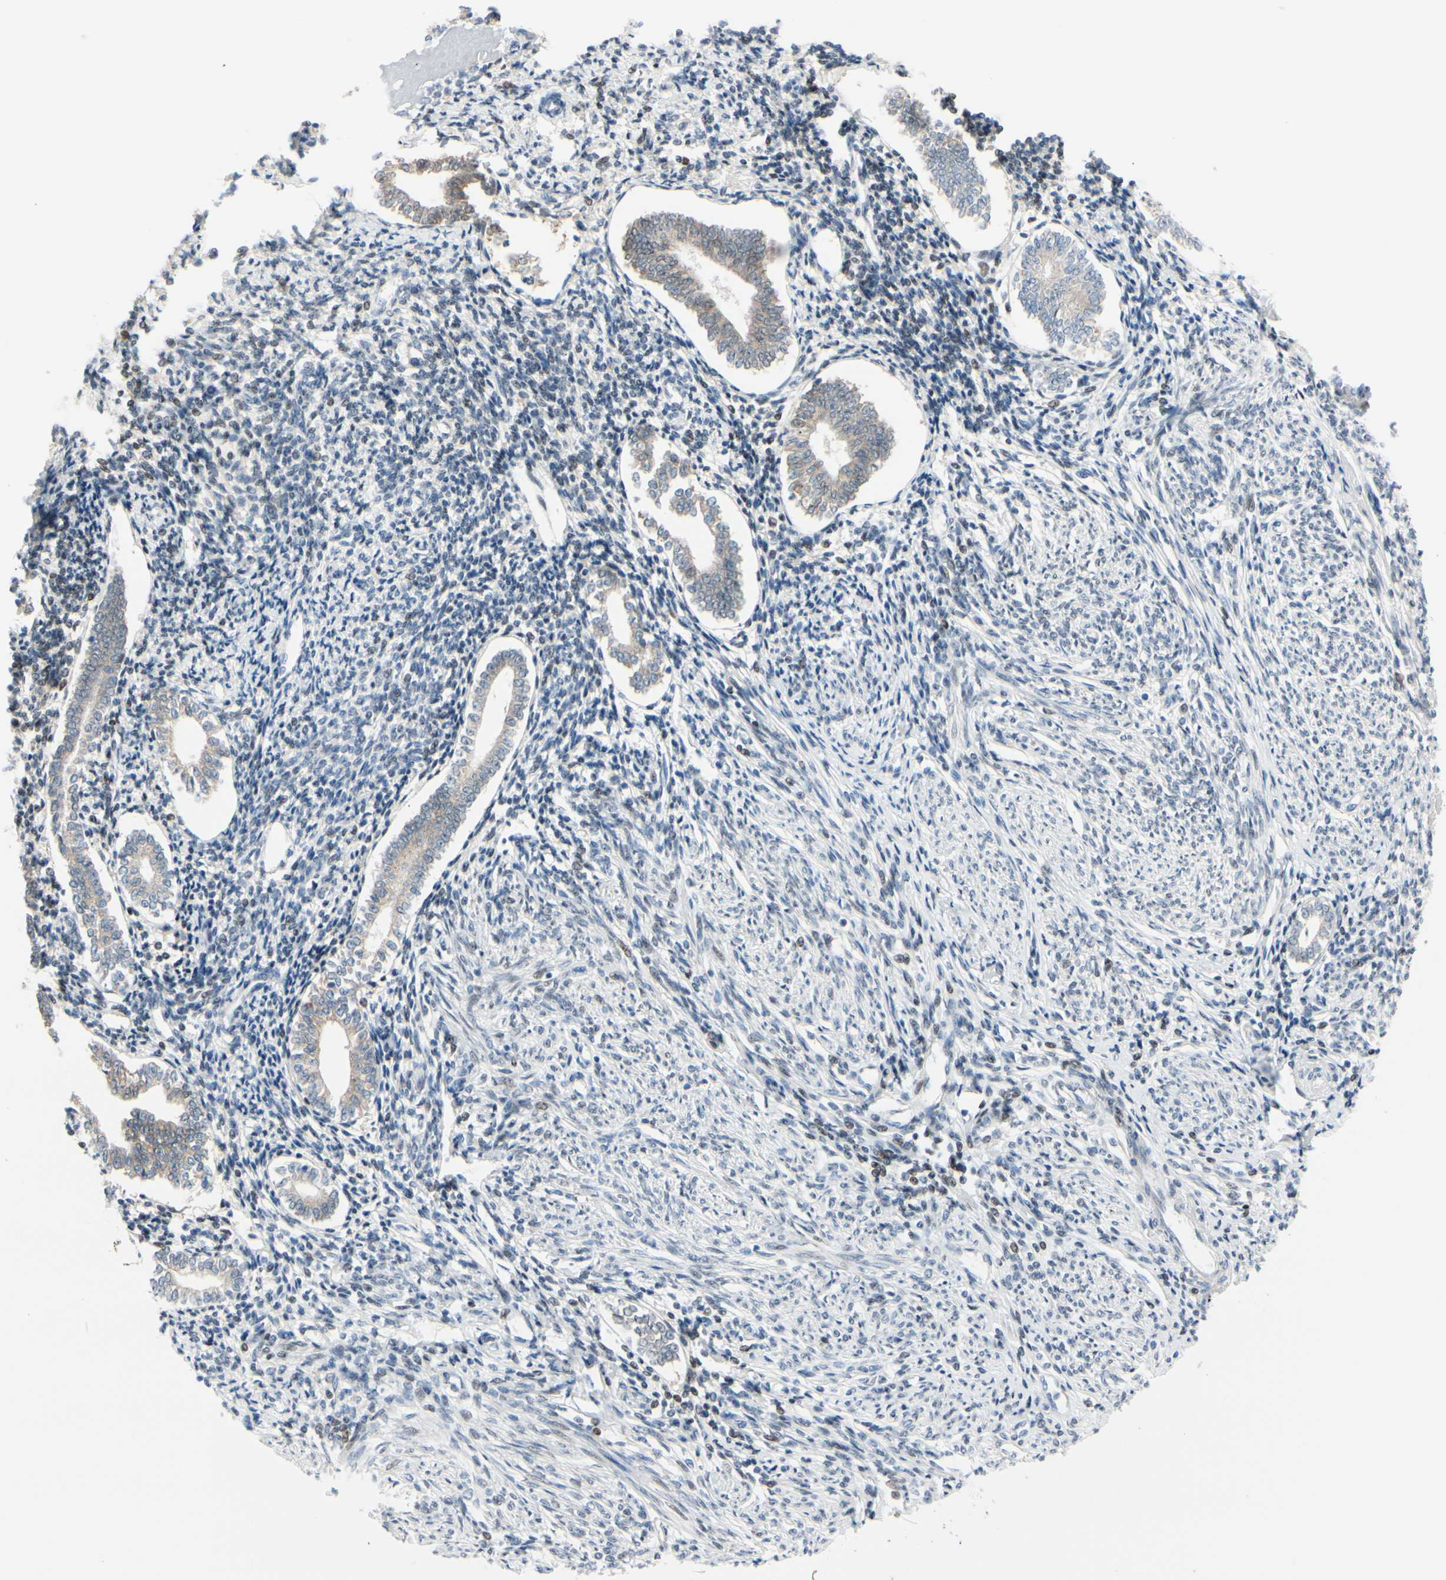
{"staining": {"intensity": "weak", "quantity": "<25%", "location": "nuclear"}, "tissue": "endometrium", "cell_type": "Cells in endometrial stroma", "image_type": "normal", "snomed": [{"axis": "morphology", "description": "Normal tissue, NOS"}, {"axis": "topography", "description": "Endometrium"}], "caption": "Histopathology image shows no protein positivity in cells in endometrial stroma of normal endometrium.", "gene": "PTTG1", "patient": {"sex": "female", "age": 71}}